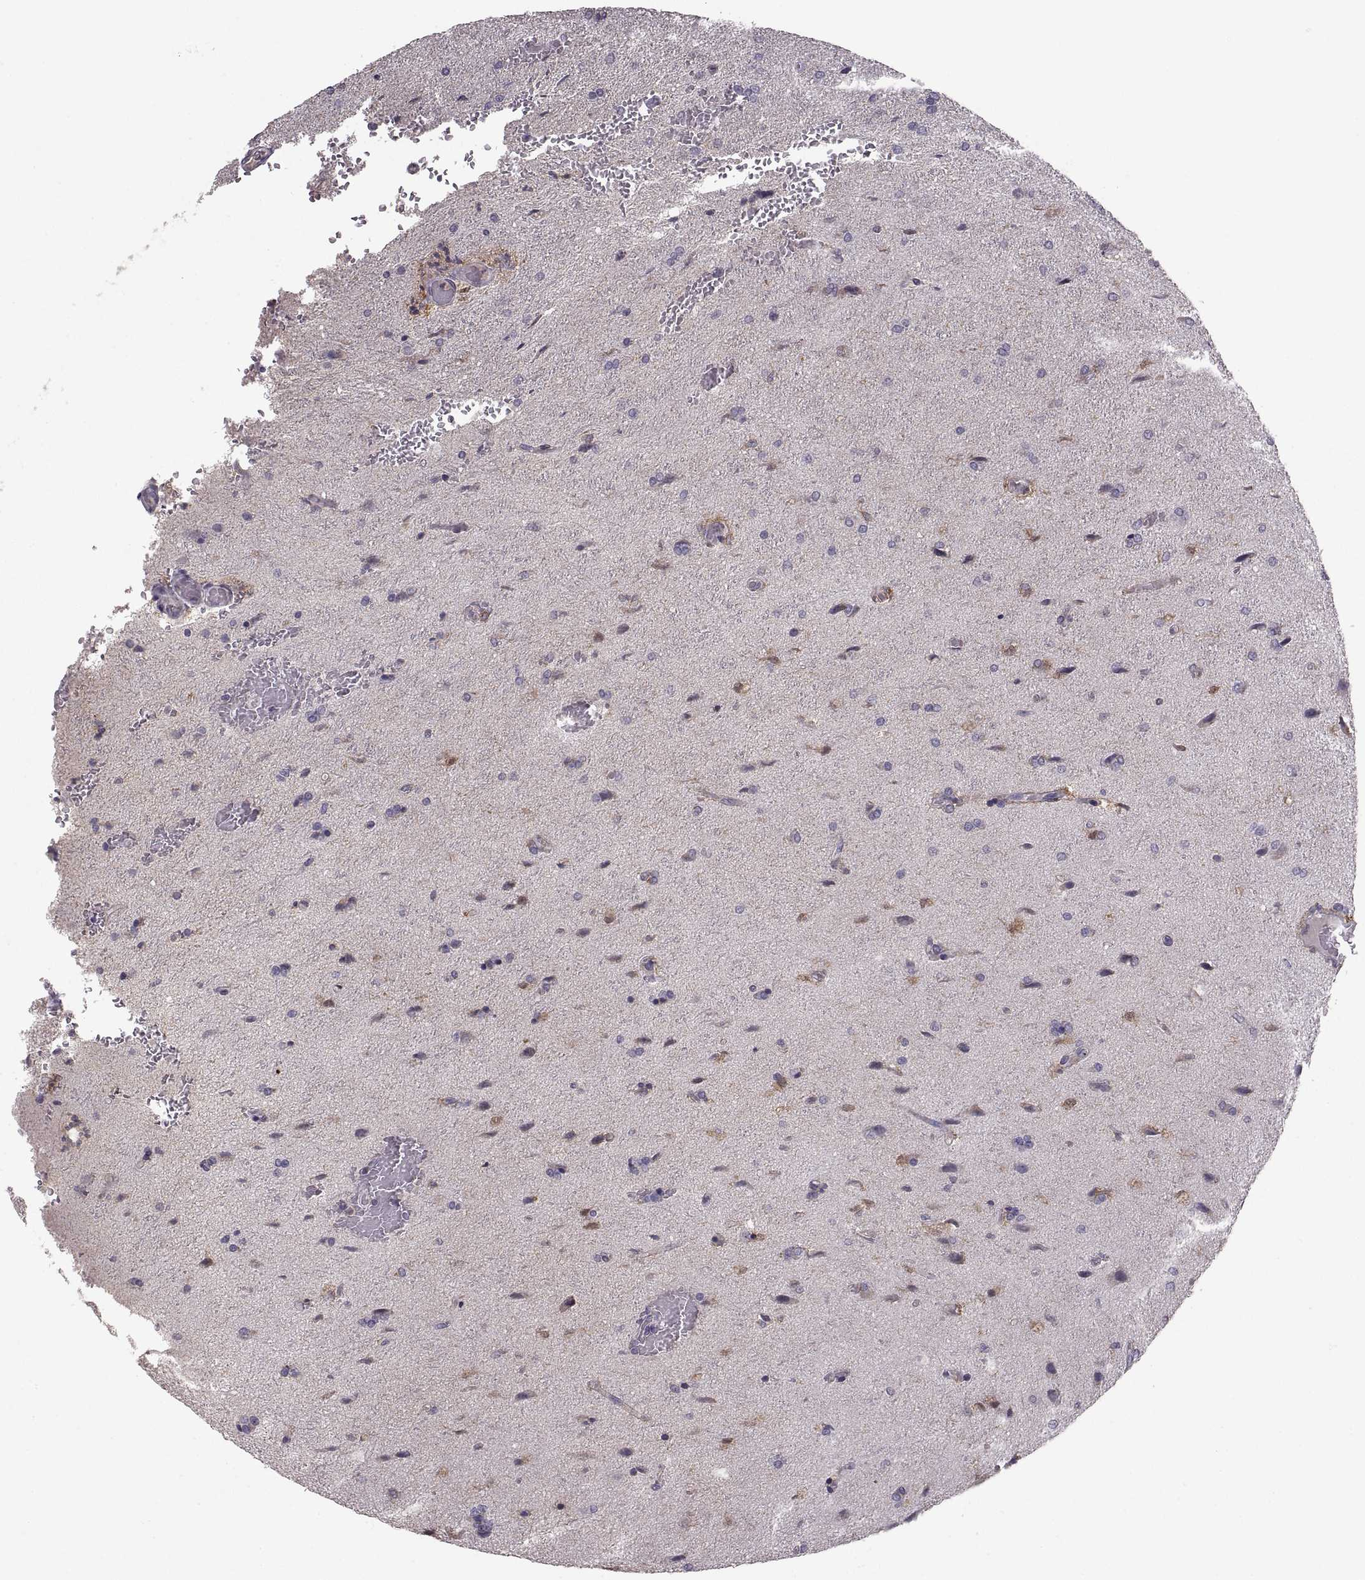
{"staining": {"intensity": "negative", "quantity": "none", "location": "none"}, "tissue": "glioma", "cell_type": "Tumor cells", "image_type": "cancer", "snomed": [{"axis": "morphology", "description": "Glioma, malignant, High grade"}, {"axis": "topography", "description": "Brain"}], "caption": "A high-resolution micrograph shows immunohistochemistry (IHC) staining of malignant high-grade glioma, which reveals no significant positivity in tumor cells.", "gene": "EZR", "patient": {"sex": "male", "age": 68}}